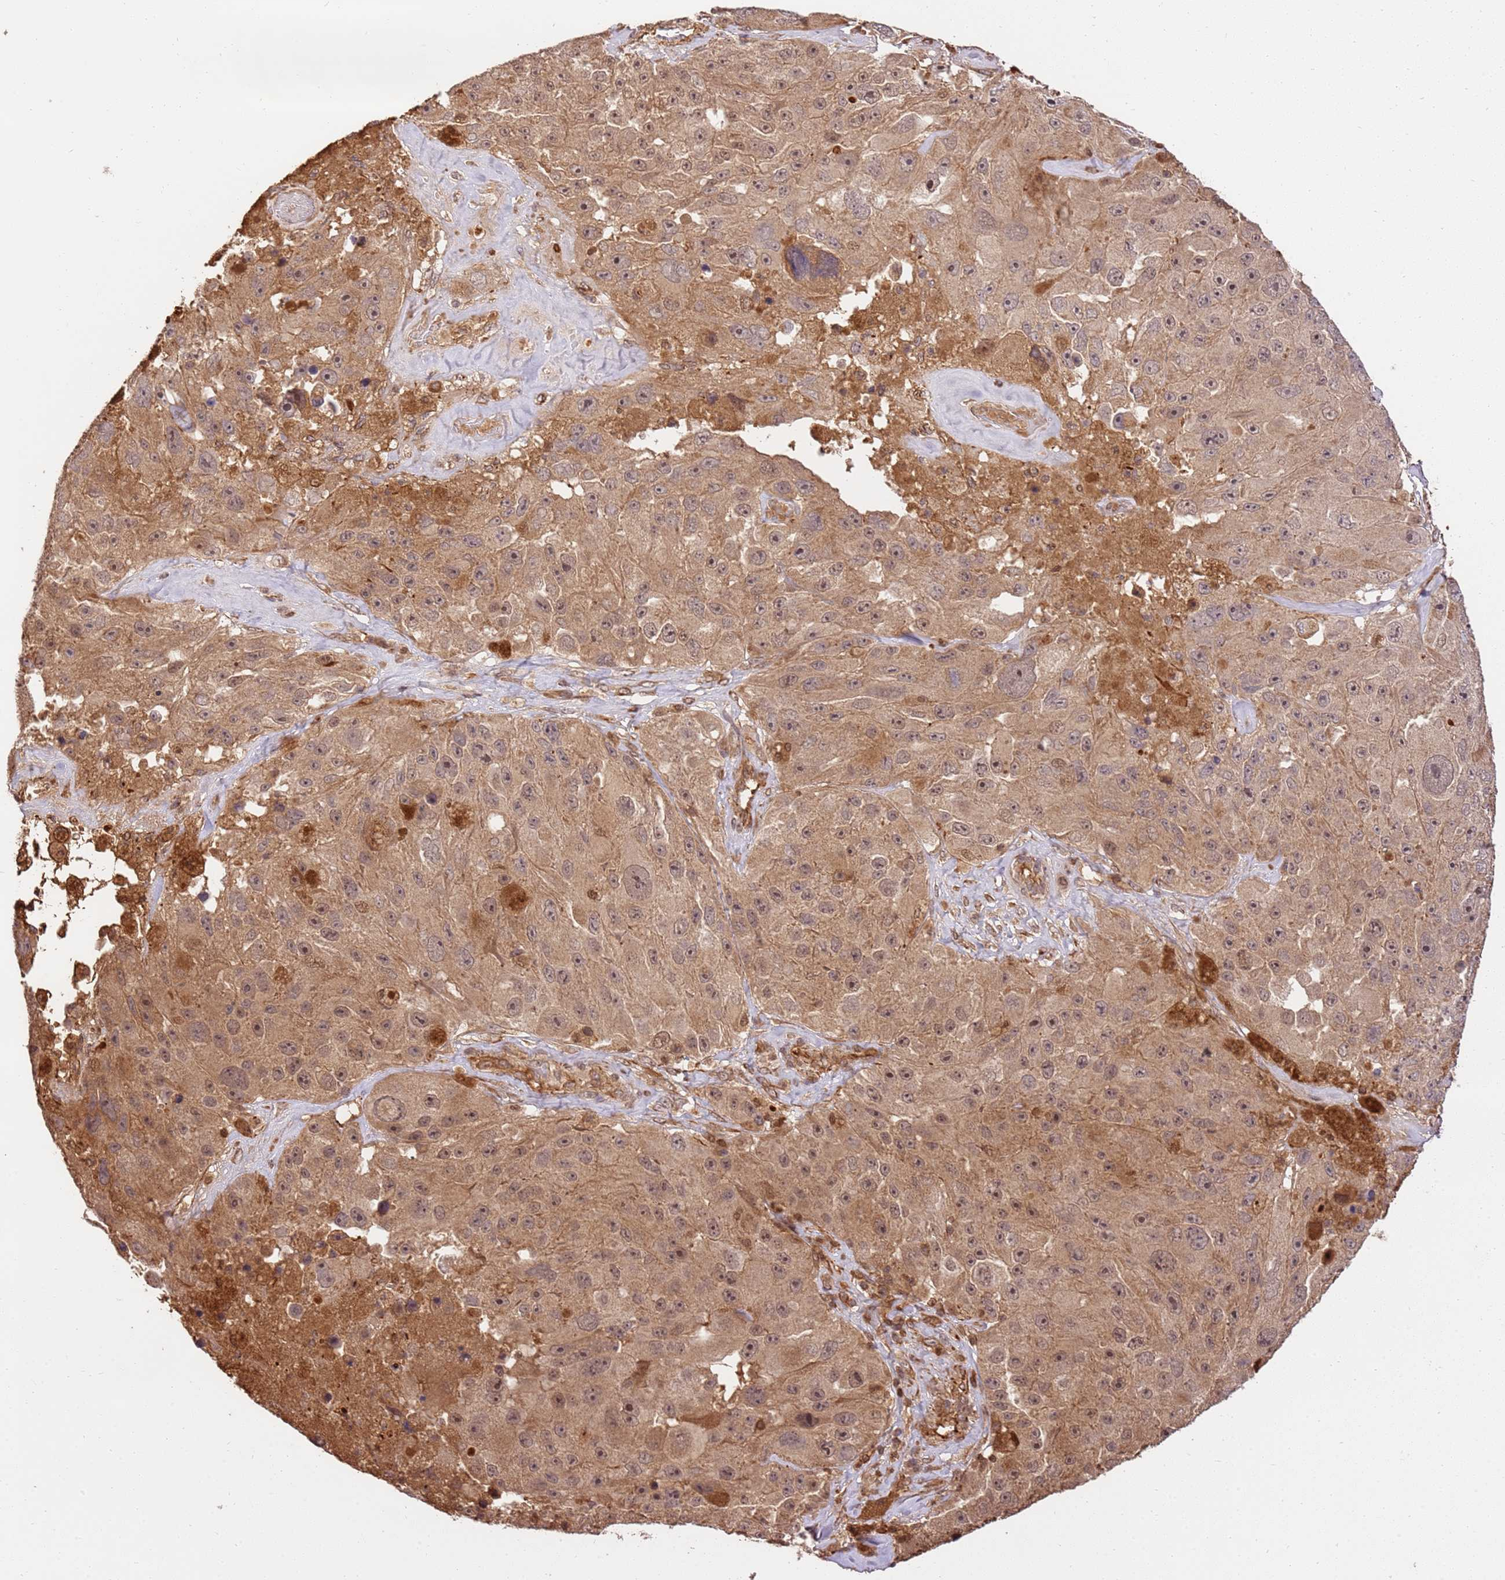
{"staining": {"intensity": "moderate", "quantity": ">75%", "location": "cytoplasmic/membranous"}, "tissue": "melanoma", "cell_type": "Tumor cells", "image_type": "cancer", "snomed": [{"axis": "morphology", "description": "Malignant melanoma, Metastatic site"}, {"axis": "topography", "description": "Lymph node"}], "caption": "Immunohistochemical staining of human malignant melanoma (metastatic site) demonstrates medium levels of moderate cytoplasmic/membranous positivity in approximately >75% of tumor cells.", "gene": "KATNAL2", "patient": {"sex": "male", "age": 62}}